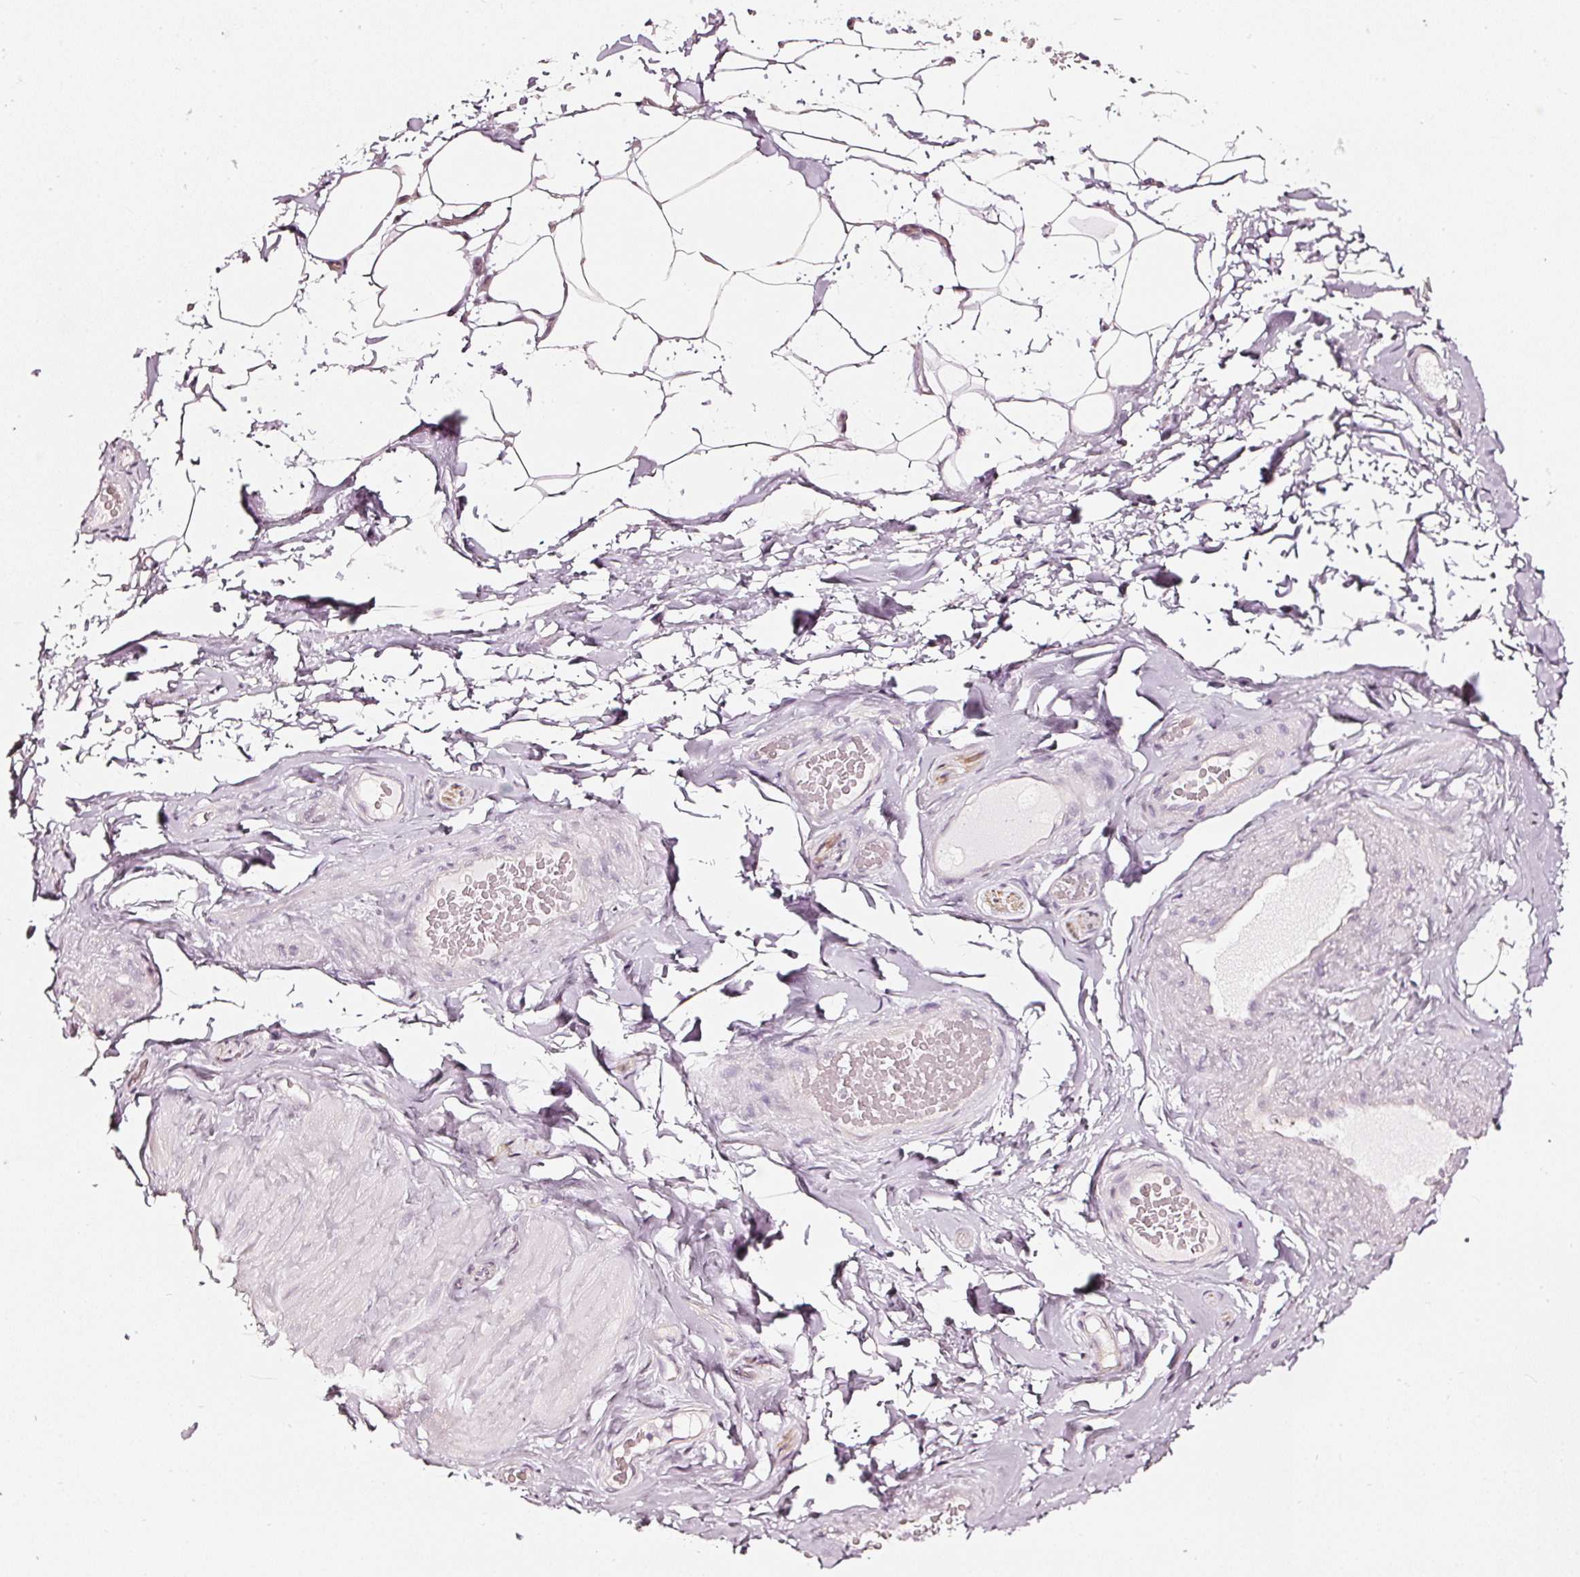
{"staining": {"intensity": "weak", "quantity": "25%-75%", "location": "cytoplasmic/membranous"}, "tissue": "adipose tissue", "cell_type": "Adipocytes", "image_type": "normal", "snomed": [{"axis": "morphology", "description": "Normal tissue, NOS"}, {"axis": "topography", "description": "Vascular tissue"}, {"axis": "topography", "description": "Peripheral nerve tissue"}], "caption": "Protein positivity by immunohistochemistry (IHC) shows weak cytoplasmic/membranous expression in about 25%-75% of adipocytes in unremarkable adipose tissue. (Brightfield microscopy of DAB IHC at high magnification).", "gene": "CNP", "patient": {"sex": "male", "age": 41}}